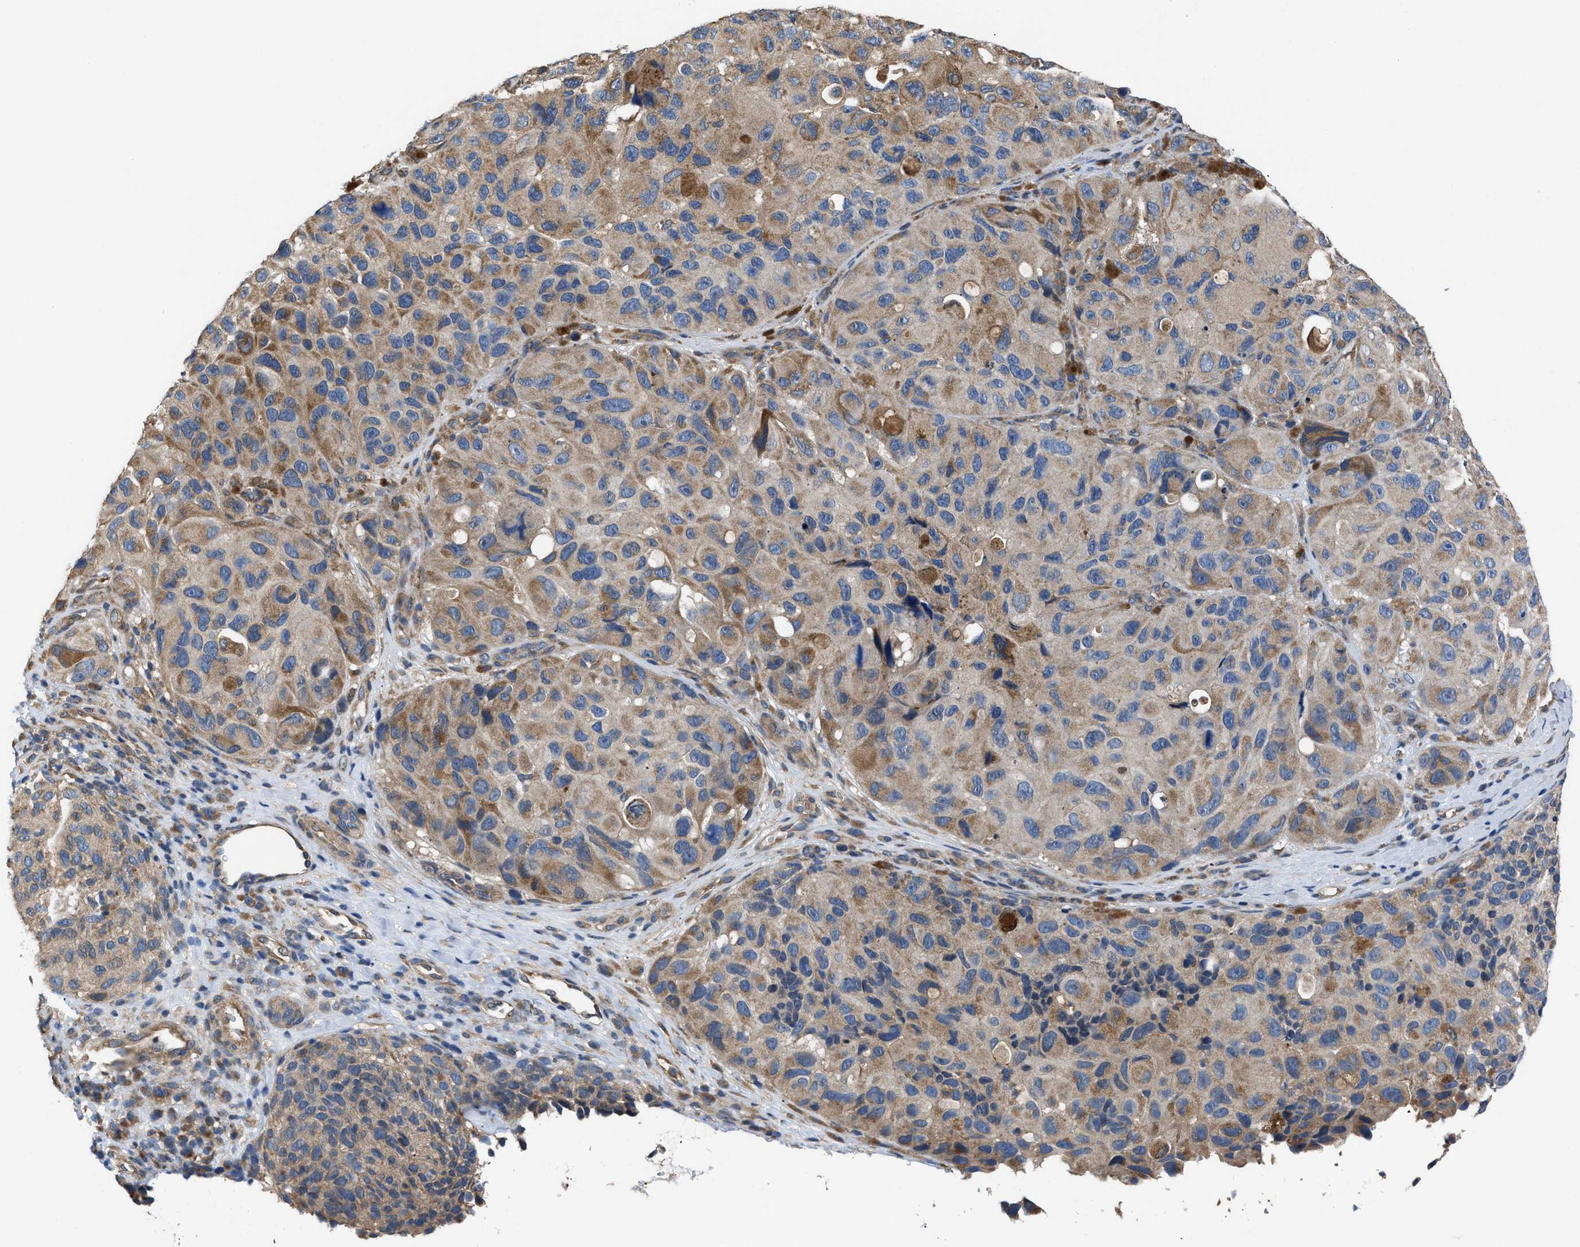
{"staining": {"intensity": "moderate", "quantity": ">75%", "location": "cytoplasmic/membranous"}, "tissue": "melanoma", "cell_type": "Tumor cells", "image_type": "cancer", "snomed": [{"axis": "morphology", "description": "Malignant melanoma, NOS"}, {"axis": "topography", "description": "Skin"}], "caption": "Moderate cytoplasmic/membranous staining for a protein is seen in about >75% of tumor cells of melanoma using immunohistochemistry.", "gene": "CEP128", "patient": {"sex": "female", "age": 73}}